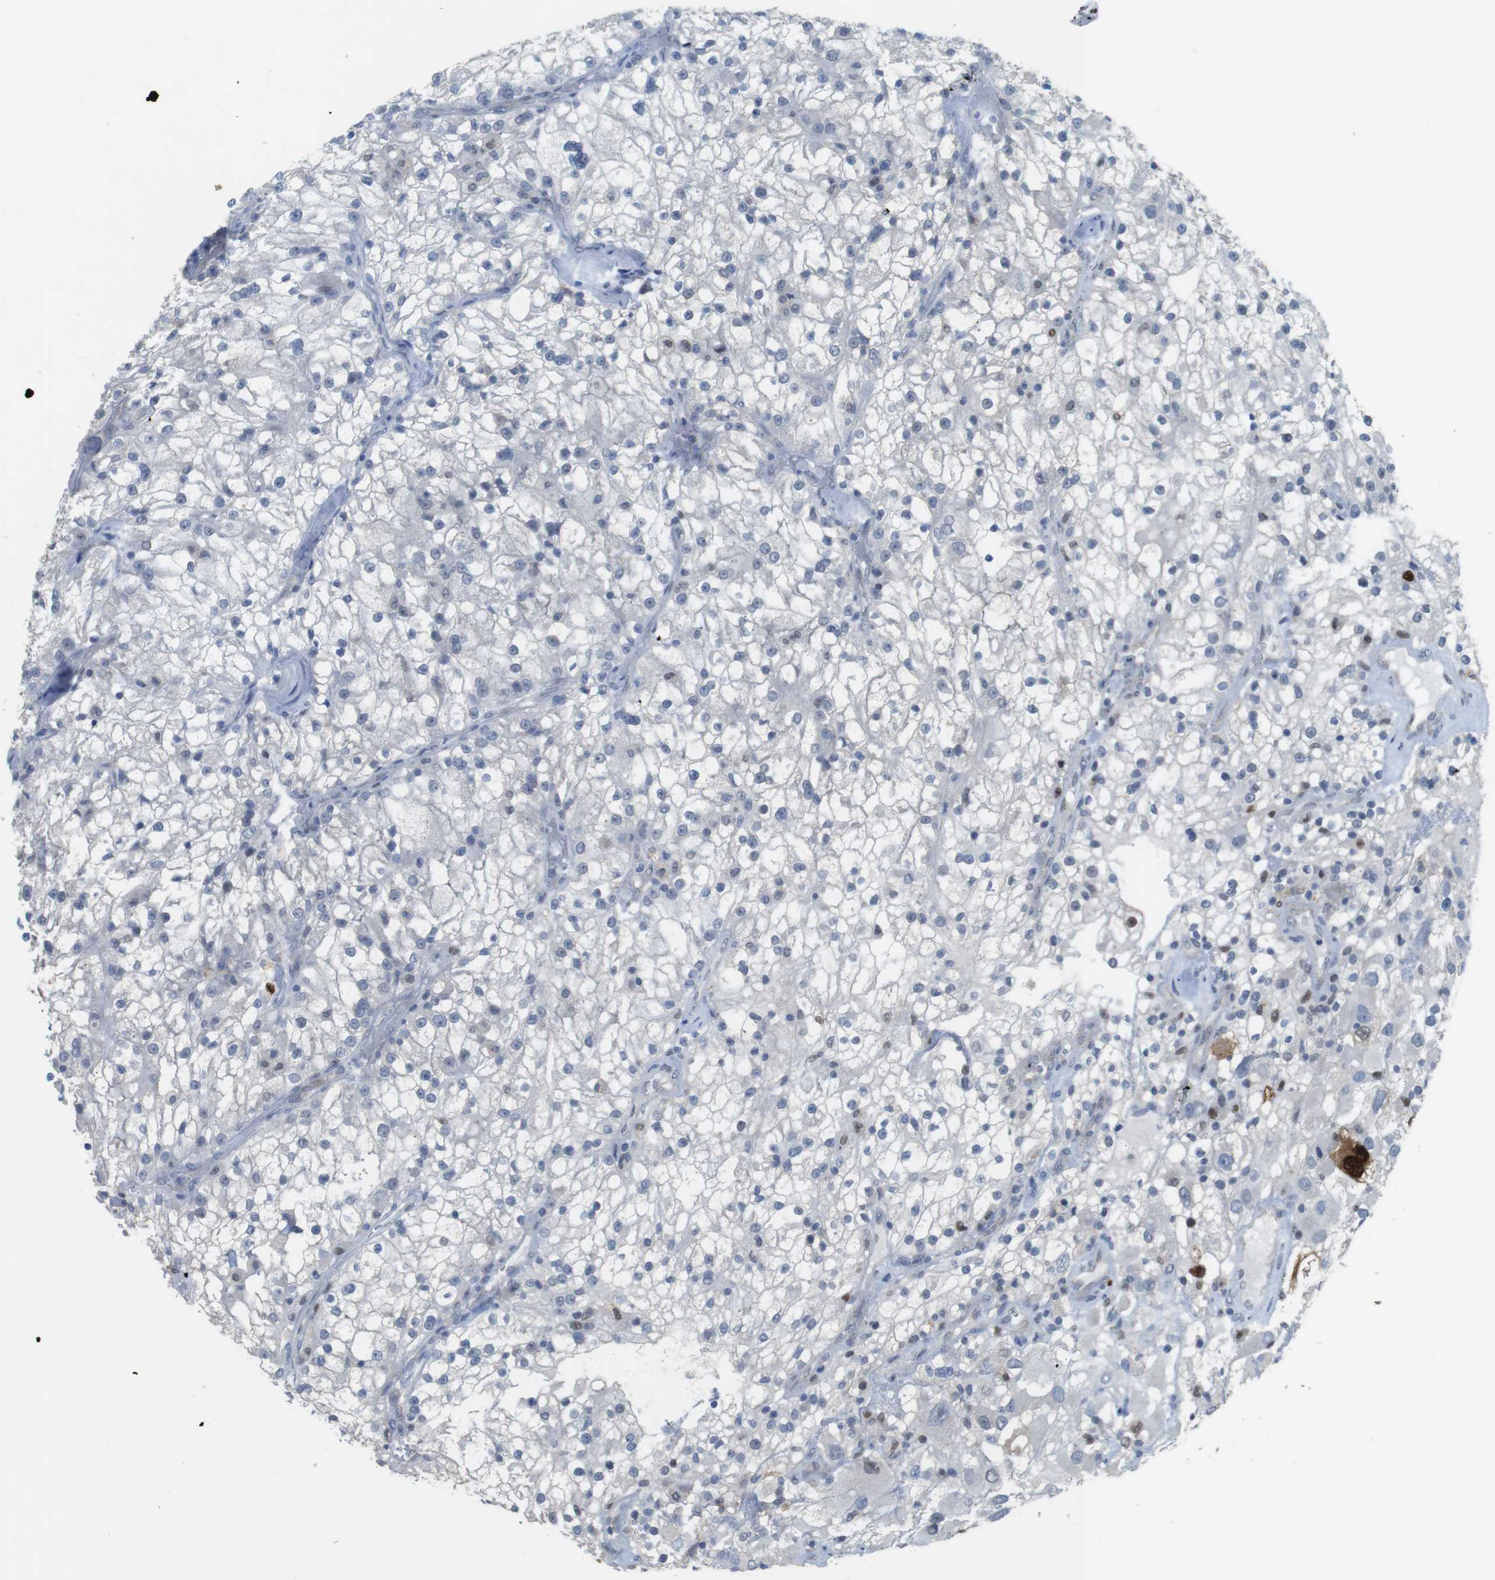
{"staining": {"intensity": "negative", "quantity": "none", "location": "none"}, "tissue": "renal cancer", "cell_type": "Tumor cells", "image_type": "cancer", "snomed": [{"axis": "morphology", "description": "Adenocarcinoma, NOS"}, {"axis": "topography", "description": "Kidney"}], "caption": "IHC image of neoplastic tissue: human renal cancer (adenocarcinoma) stained with DAB displays no significant protein positivity in tumor cells.", "gene": "KPNA2", "patient": {"sex": "female", "age": 52}}